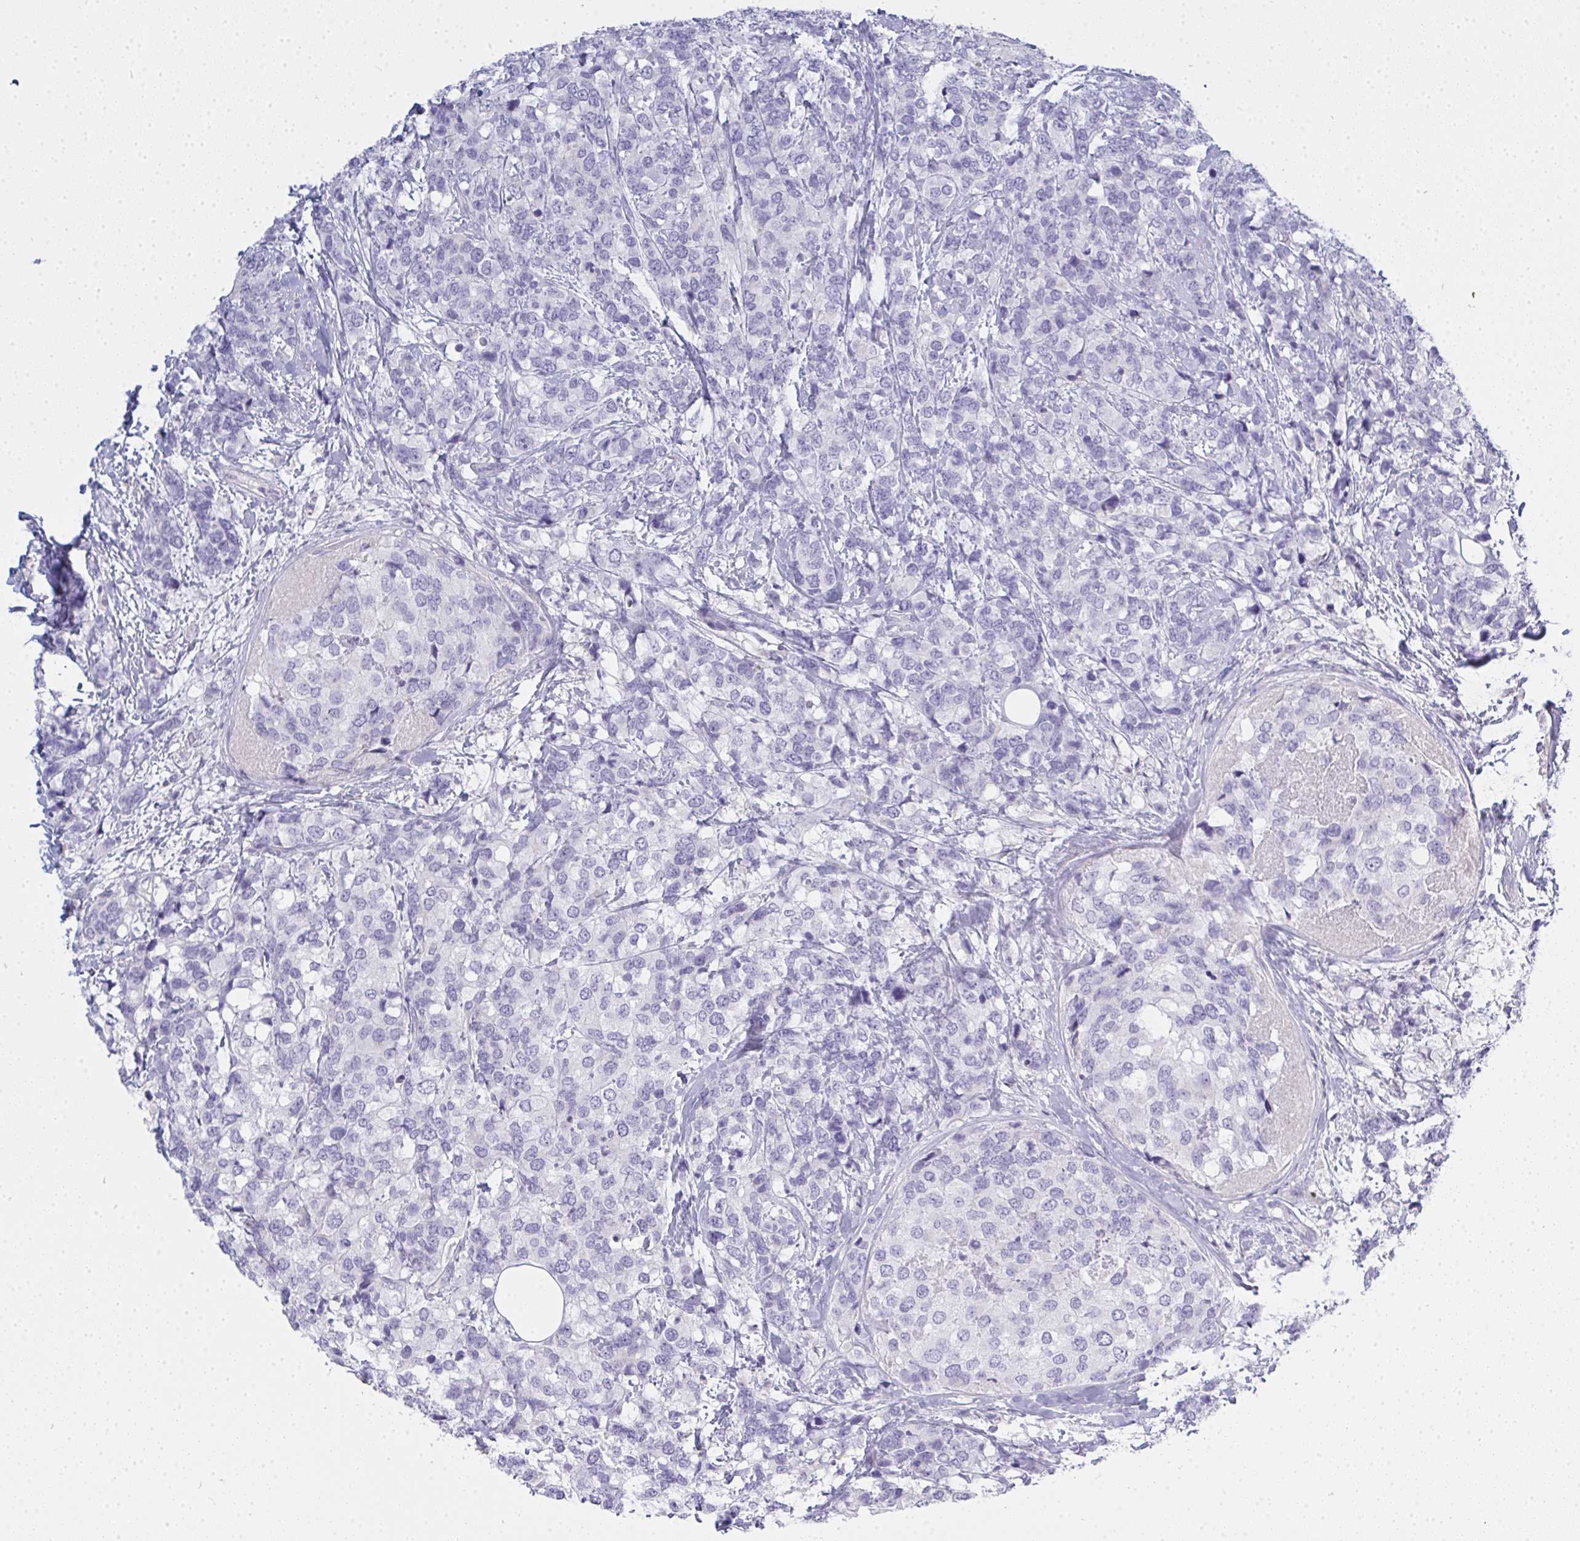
{"staining": {"intensity": "negative", "quantity": "none", "location": "none"}, "tissue": "breast cancer", "cell_type": "Tumor cells", "image_type": "cancer", "snomed": [{"axis": "morphology", "description": "Lobular carcinoma"}, {"axis": "topography", "description": "Breast"}], "caption": "The photomicrograph shows no significant expression in tumor cells of breast lobular carcinoma.", "gene": "GSDMB", "patient": {"sex": "female", "age": 59}}